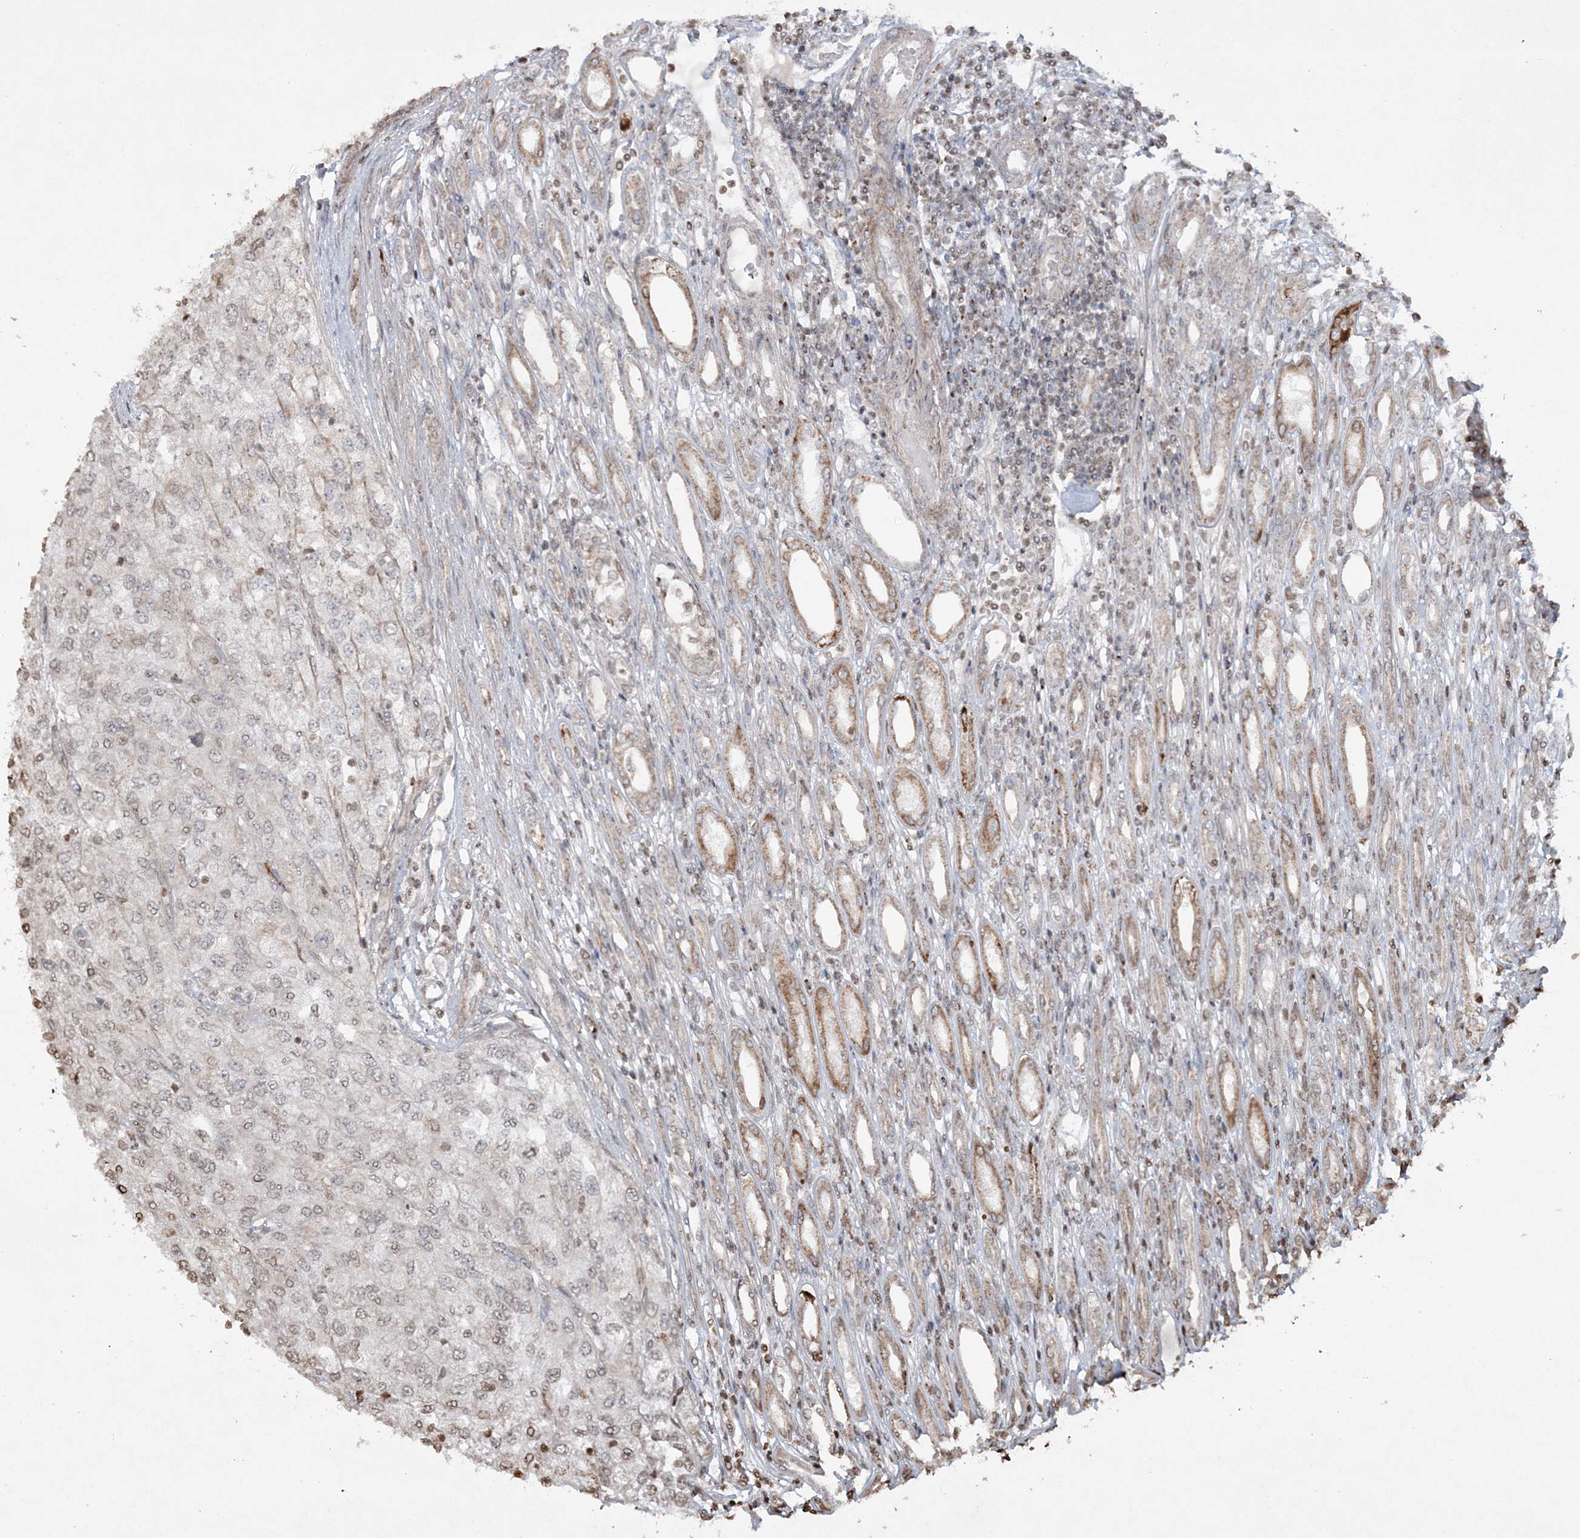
{"staining": {"intensity": "moderate", "quantity": "<25%", "location": "nuclear"}, "tissue": "renal cancer", "cell_type": "Tumor cells", "image_type": "cancer", "snomed": [{"axis": "morphology", "description": "Adenocarcinoma, NOS"}, {"axis": "topography", "description": "Kidney"}], "caption": "About <25% of tumor cells in adenocarcinoma (renal) reveal moderate nuclear protein staining as visualized by brown immunohistochemical staining.", "gene": "TTC7A", "patient": {"sex": "female", "age": 54}}